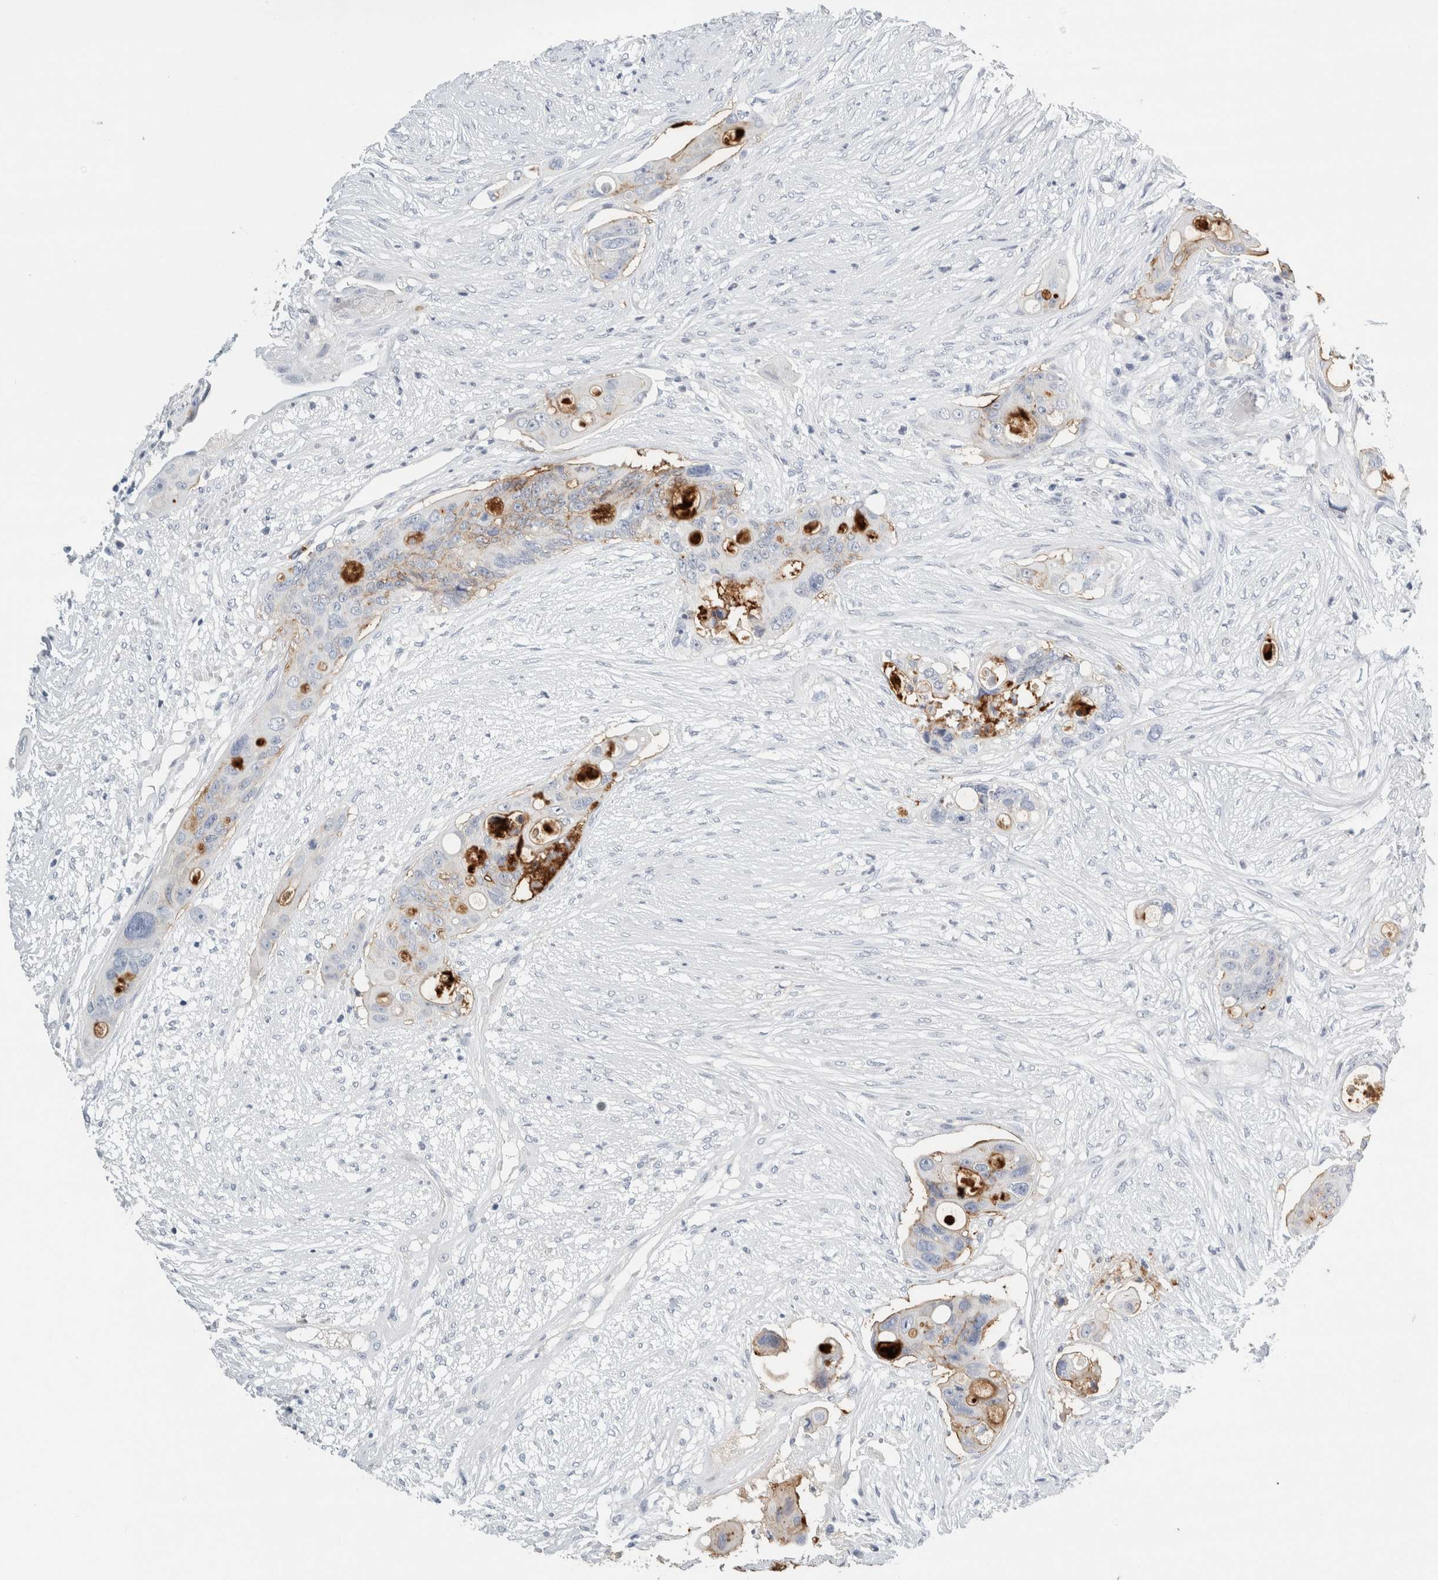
{"staining": {"intensity": "moderate", "quantity": "<25%", "location": "cytoplasmic/membranous"}, "tissue": "colorectal cancer", "cell_type": "Tumor cells", "image_type": "cancer", "snomed": [{"axis": "morphology", "description": "Adenocarcinoma, NOS"}, {"axis": "topography", "description": "Colon"}], "caption": "Colorectal cancer stained for a protein demonstrates moderate cytoplasmic/membranous positivity in tumor cells.", "gene": "TSPAN8", "patient": {"sex": "female", "age": 57}}